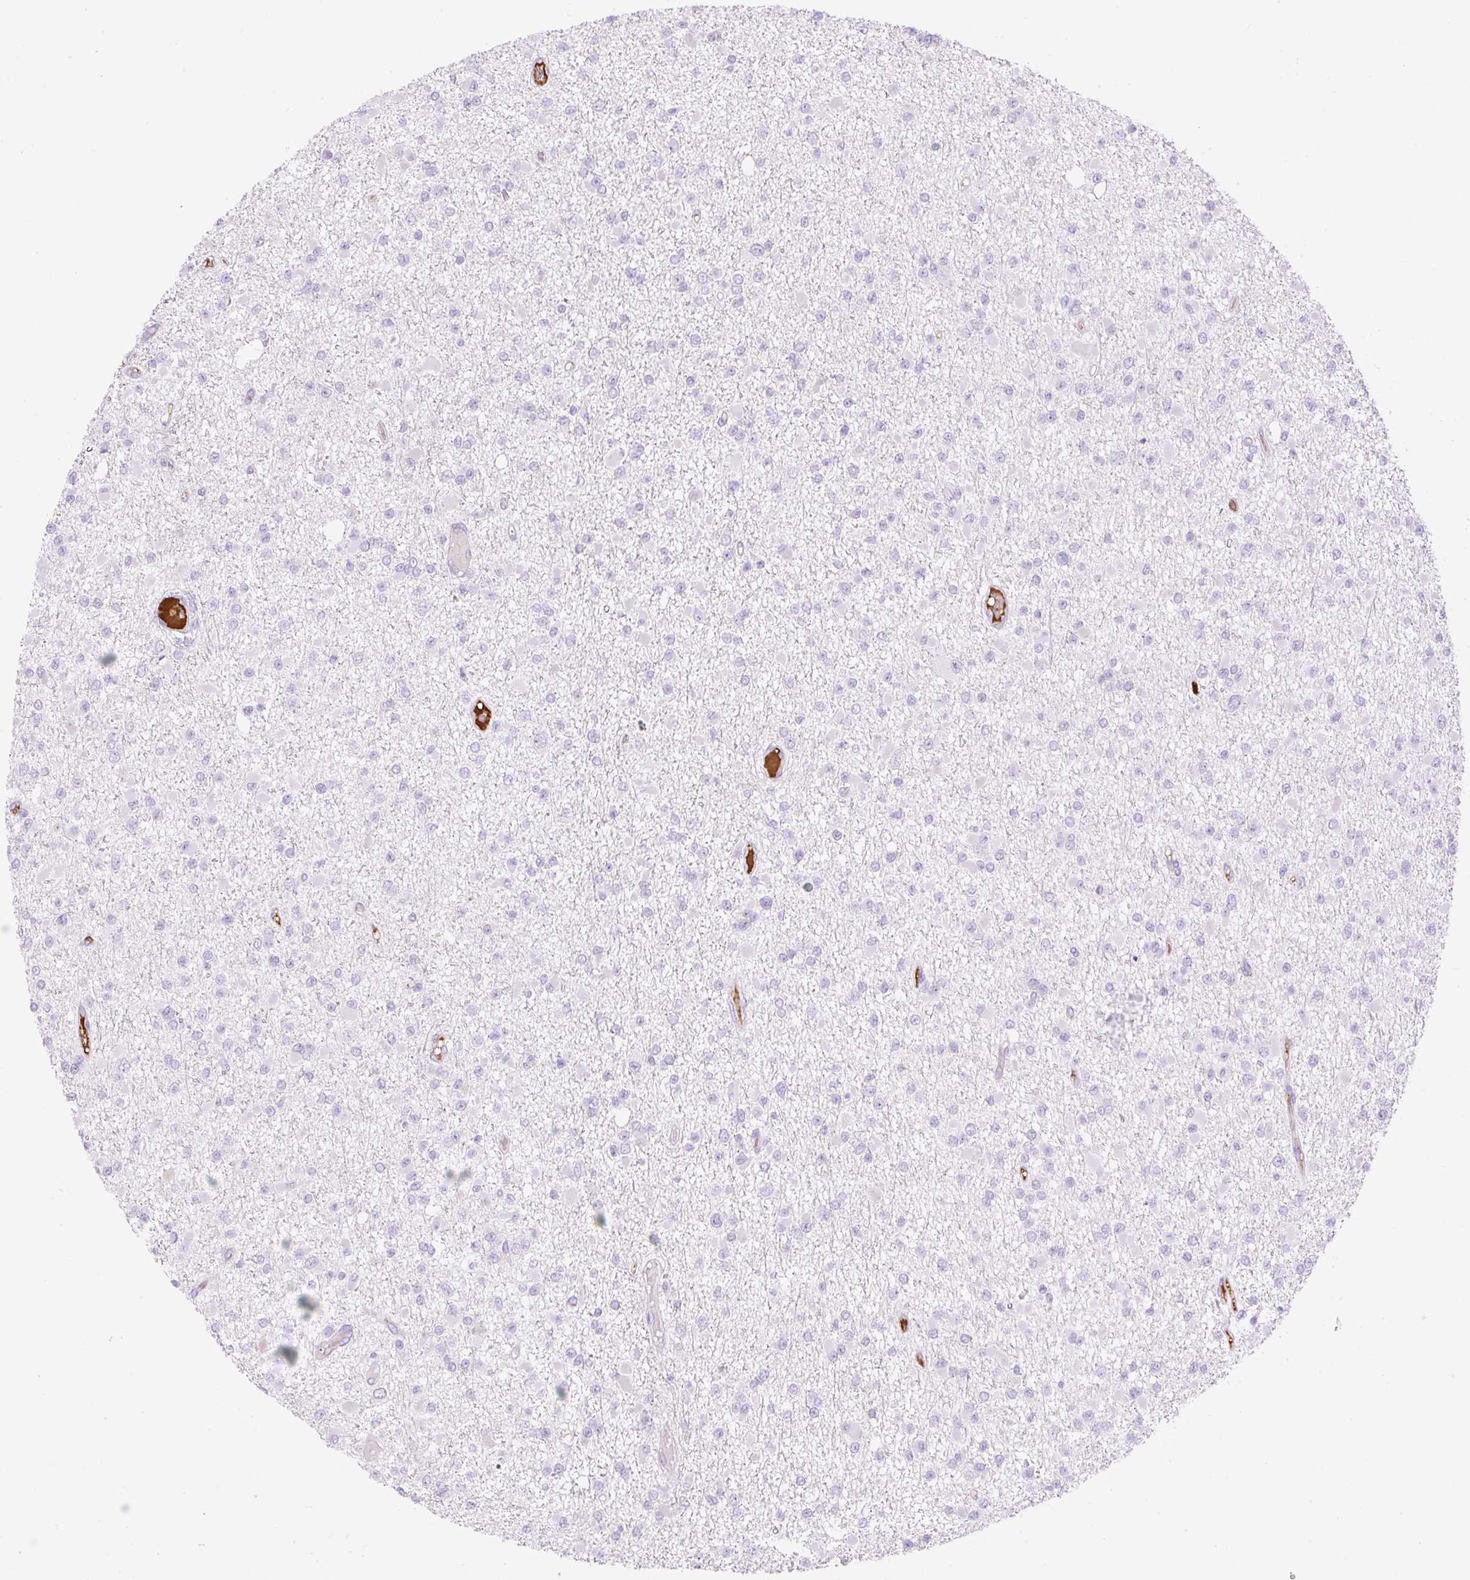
{"staining": {"intensity": "negative", "quantity": "none", "location": "none"}, "tissue": "glioma", "cell_type": "Tumor cells", "image_type": "cancer", "snomed": [{"axis": "morphology", "description": "Glioma, malignant, Low grade"}, {"axis": "topography", "description": "Brain"}], "caption": "This is an IHC image of malignant glioma (low-grade). There is no expression in tumor cells.", "gene": "APOA1", "patient": {"sex": "female", "age": 22}}